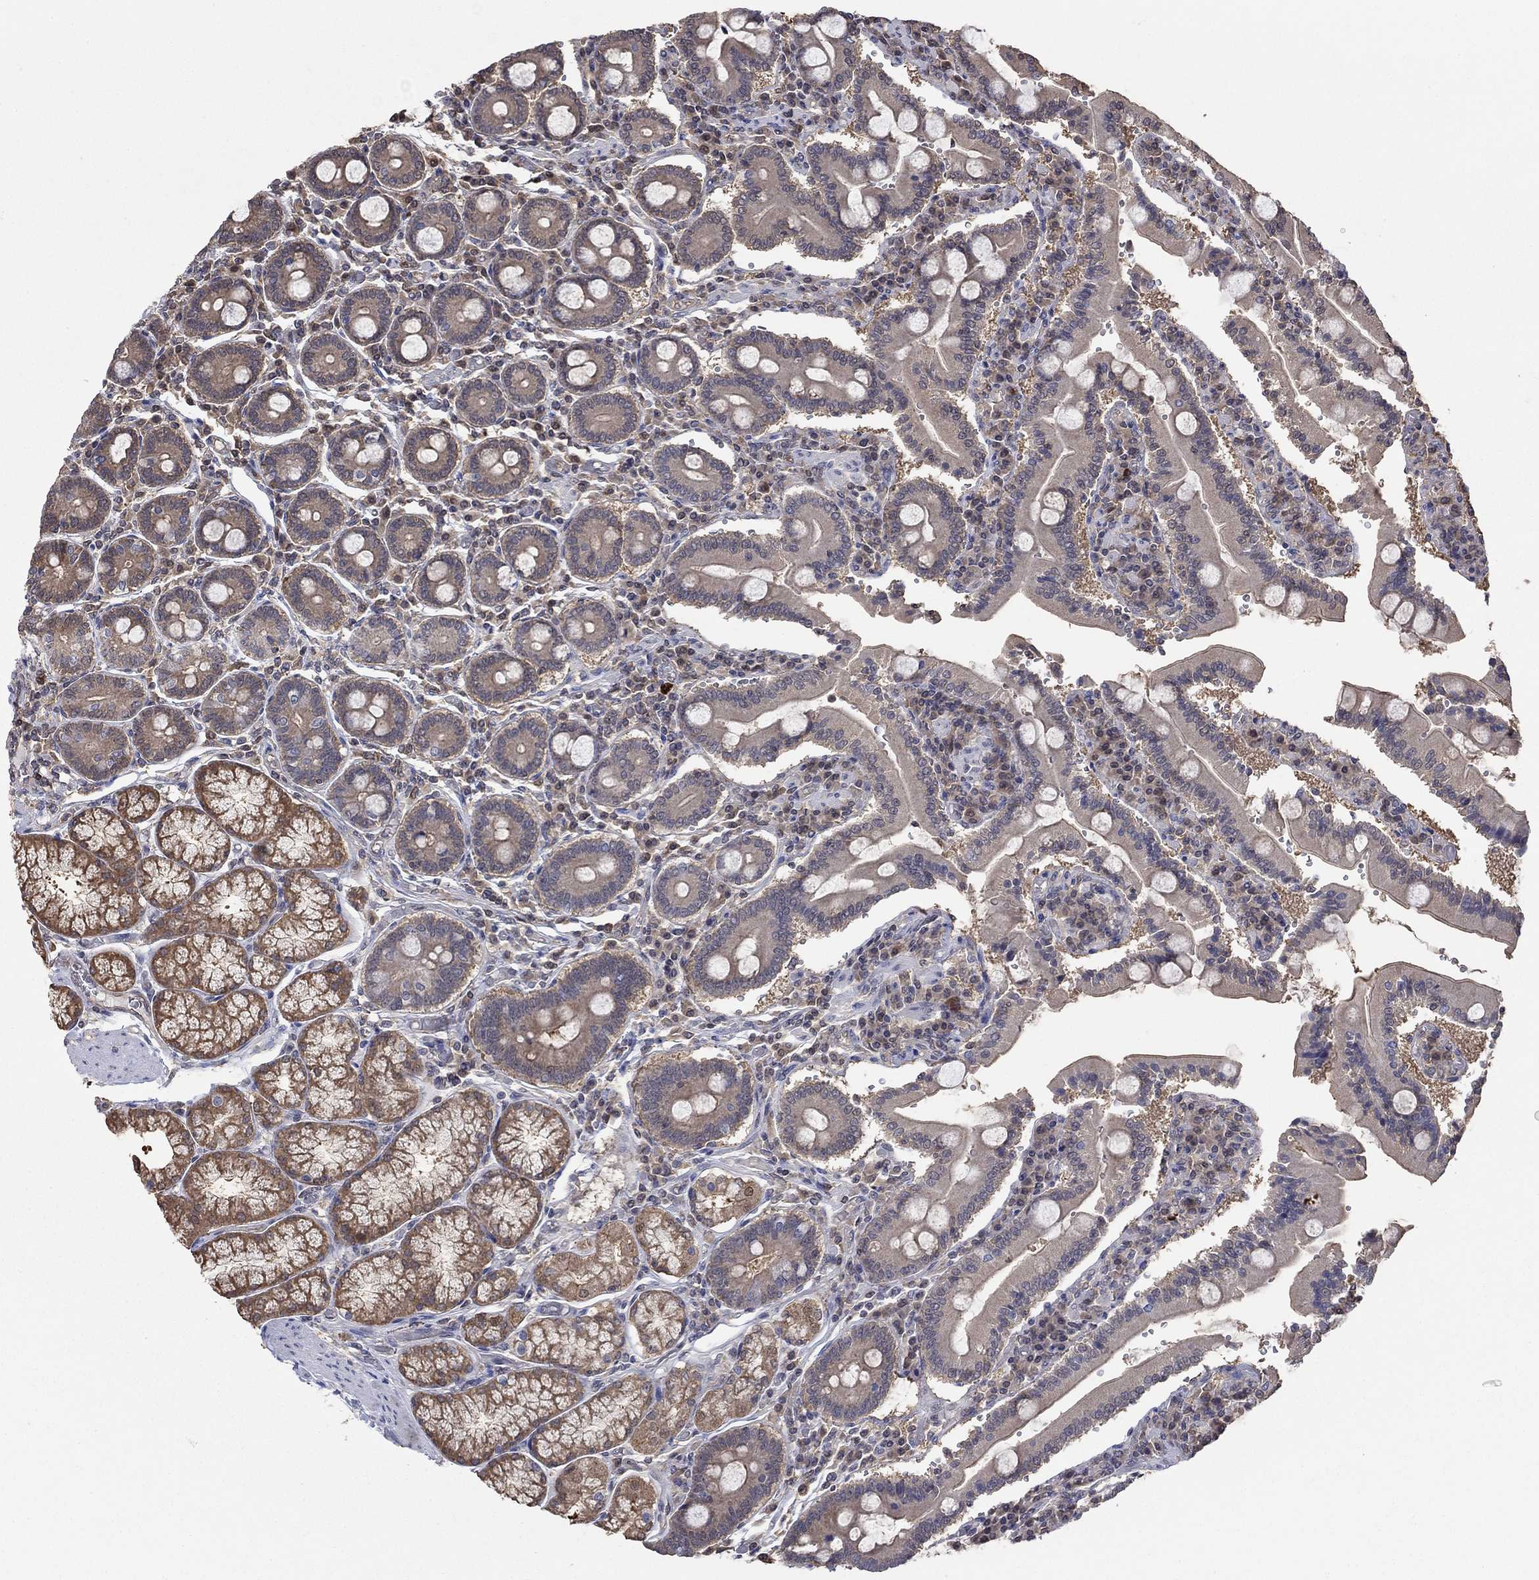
{"staining": {"intensity": "moderate", "quantity": "<25%", "location": "cytoplasmic/membranous"}, "tissue": "duodenum", "cell_type": "Glandular cells", "image_type": "normal", "snomed": [{"axis": "morphology", "description": "Normal tissue, NOS"}, {"axis": "topography", "description": "Duodenum"}], "caption": "Immunohistochemistry (IHC) staining of normal duodenum, which exhibits low levels of moderate cytoplasmic/membranous expression in about <25% of glandular cells indicating moderate cytoplasmic/membranous protein staining. The staining was performed using DAB (brown) for protein detection and nuclei were counterstained in hematoxylin (blue).", "gene": "RNF114", "patient": {"sex": "female", "age": 62}}